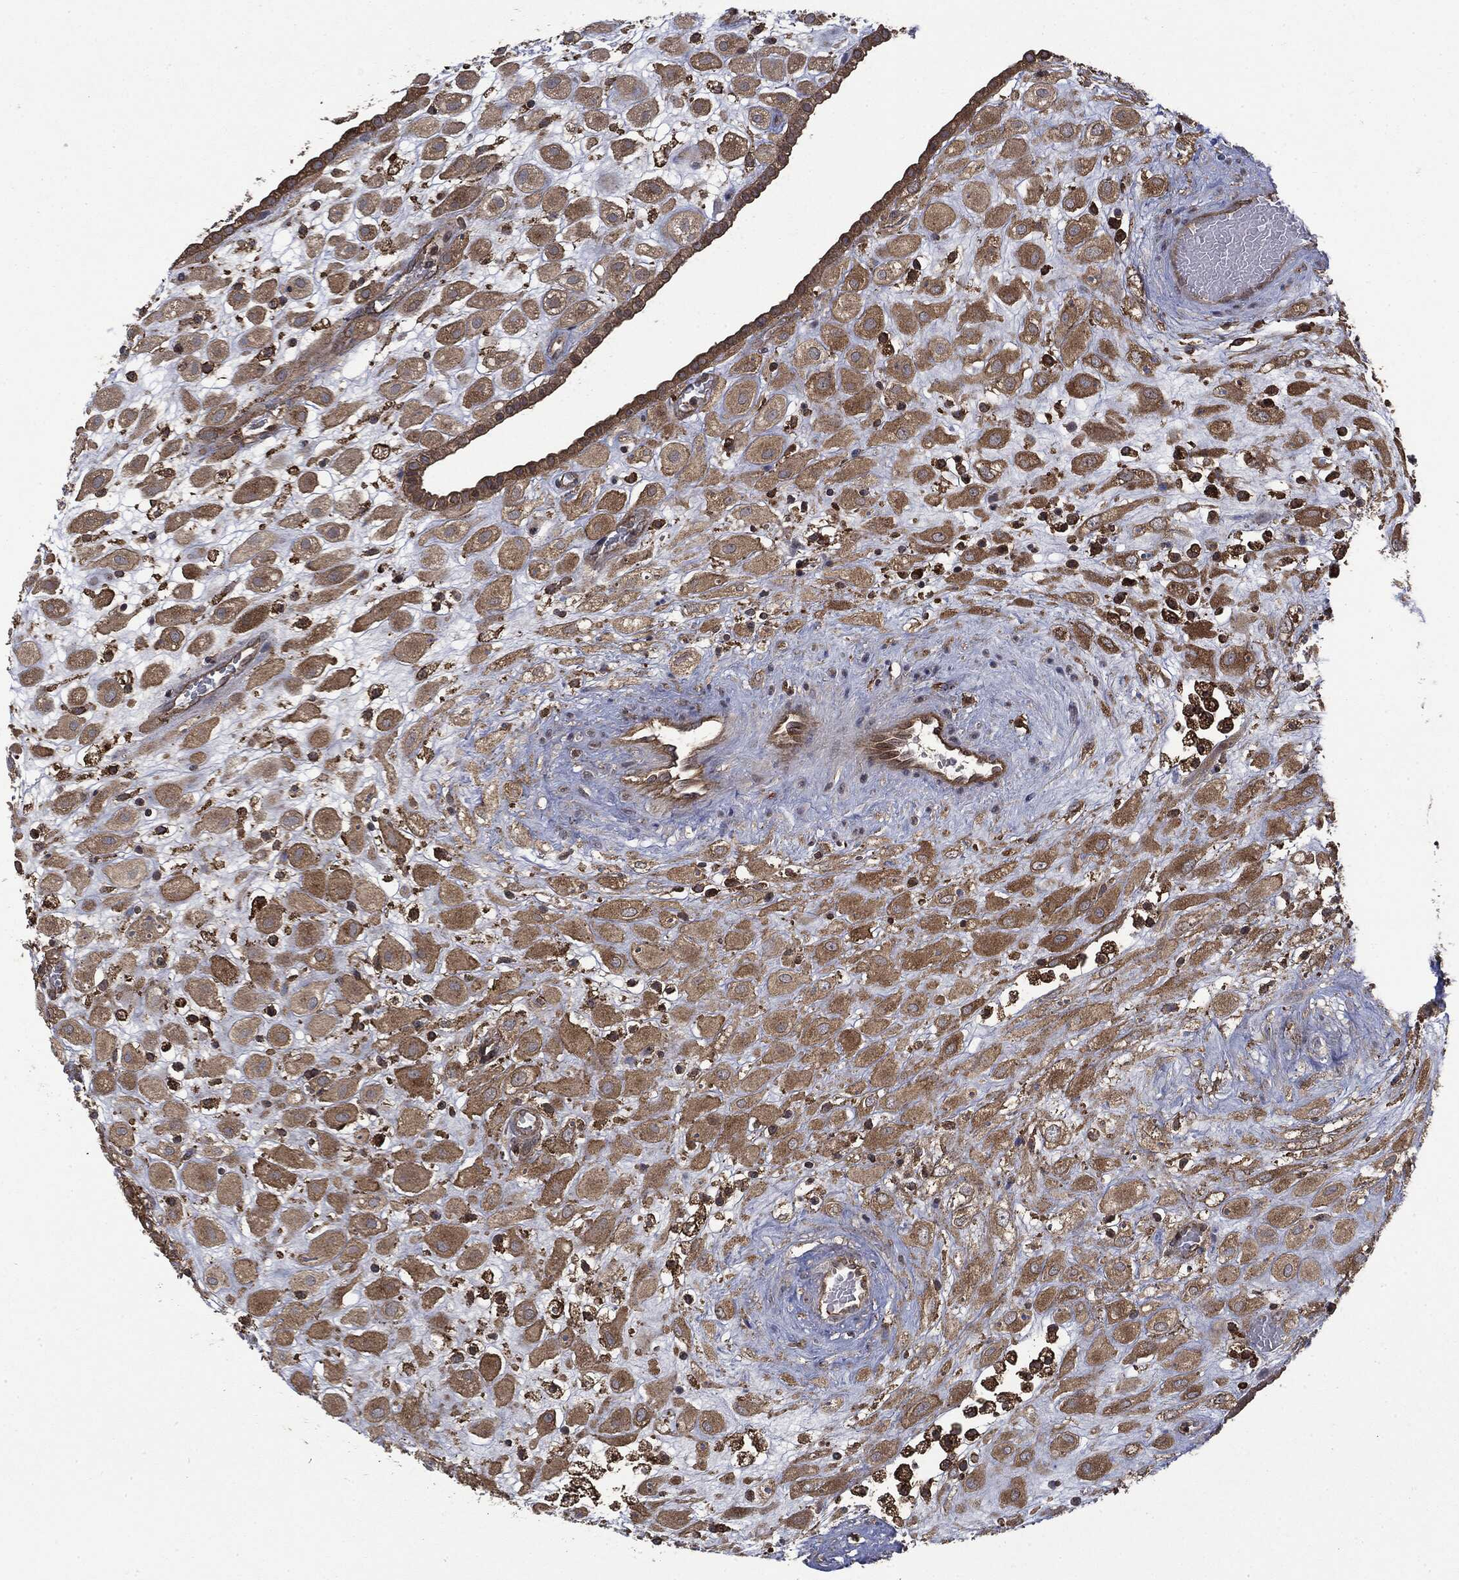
{"staining": {"intensity": "moderate", "quantity": ">75%", "location": "cytoplasmic/membranous"}, "tissue": "placenta", "cell_type": "Decidual cells", "image_type": "normal", "snomed": [{"axis": "morphology", "description": "Normal tissue, NOS"}, {"axis": "topography", "description": "Placenta"}], "caption": "A brown stain shows moderate cytoplasmic/membranous positivity of a protein in decidual cells of normal placenta. The staining is performed using DAB brown chromogen to label protein expression. The nuclei are counter-stained blue using hematoxylin.", "gene": "SNX5", "patient": {"sex": "female", "age": 24}}